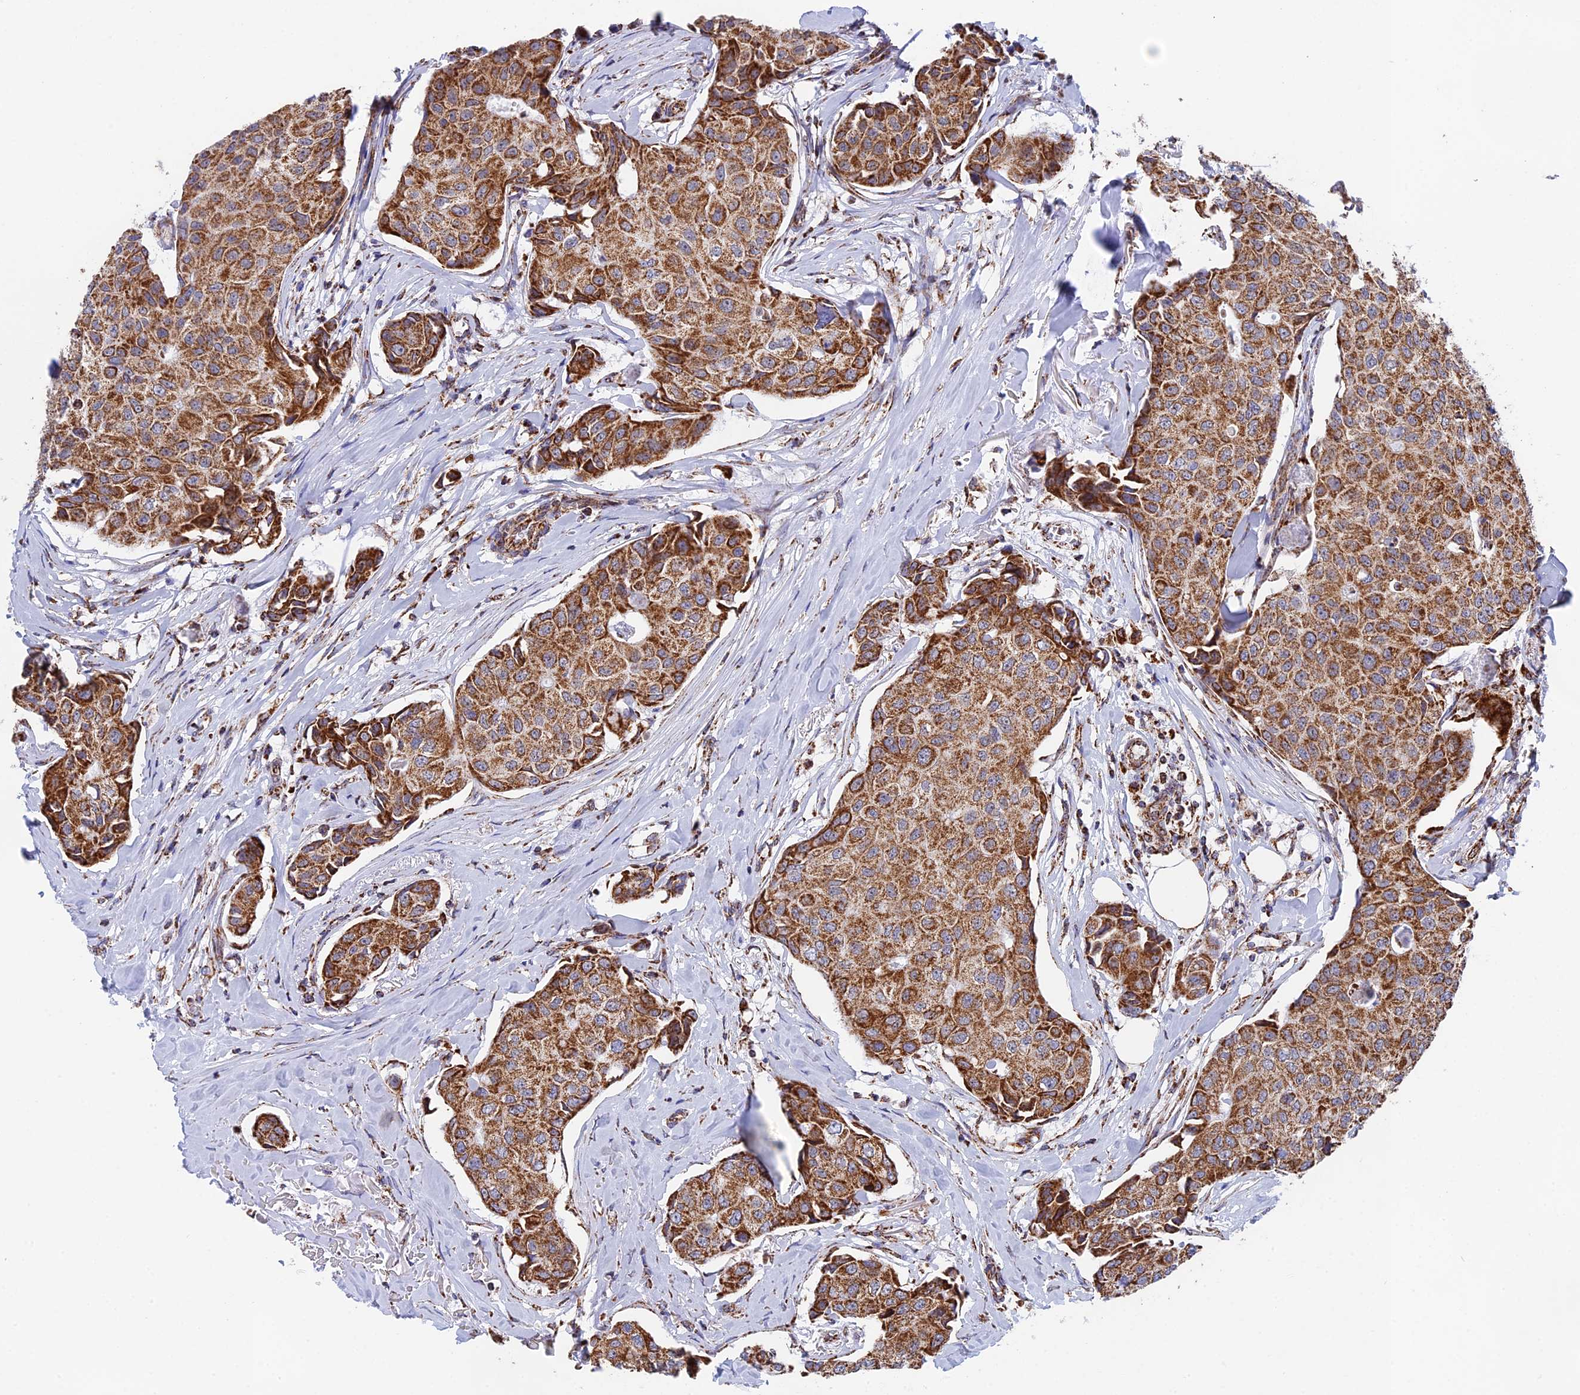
{"staining": {"intensity": "strong", "quantity": ">75%", "location": "cytoplasmic/membranous"}, "tissue": "breast cancer", "cell_type": "Tumor cells", "image_type": "cancer", "snomed": [{"axis": "morphology", "description": "Duct carcinoma"}, {"axis": "topography", "description": "Breast"}], "caption": "Strong cytoplasmic/membranous positivity for a protein is identified in about >75% of tumor cells of infiltrating ductal carcinoma (breast) using IHC.", "gene": "CDC16", "patient": {"sex": "female", "age": 80}}